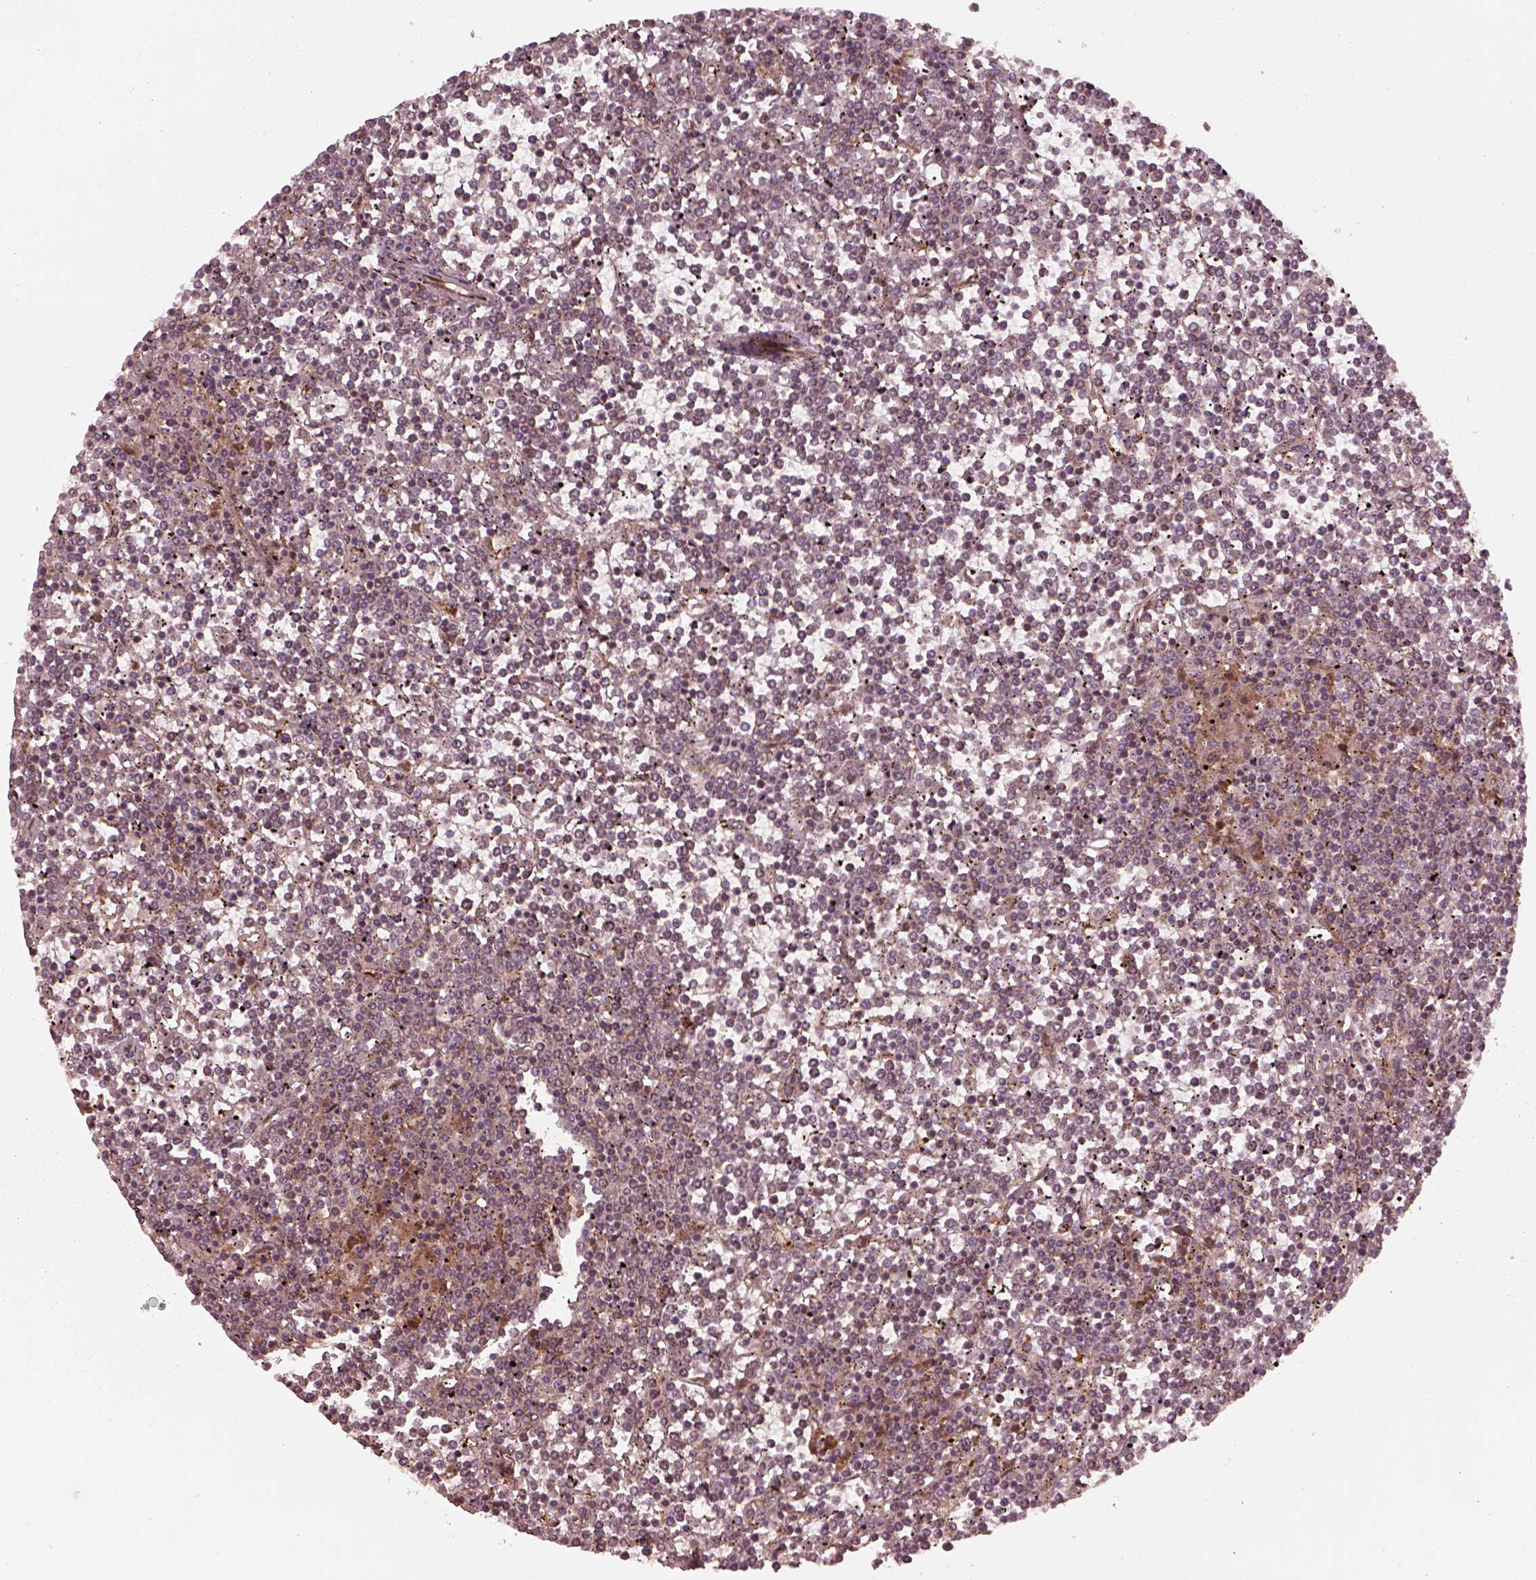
{"staining": {"intensity": "weak", "quantity": "25%-75%", "location": "cytoplasmic/membranous"}, "tissue": "lymphoma", "cell_type": "Tumor cells", "image_type": "cancer", "snomed": [{"axis": "morphology", "description": "Malignant lymphoma, non-Hodgkin's type, Low grade"}, {"axis": "topography", "description": "Spleen"}], "caption": "Immunohistochemical staining of lymphoma shows weak cytoplasmic/membranous protein staining in about 25%-75% of tumor cells.", "gene": "AGPAT1", "patient": {"sex": "female", "age": 19}}